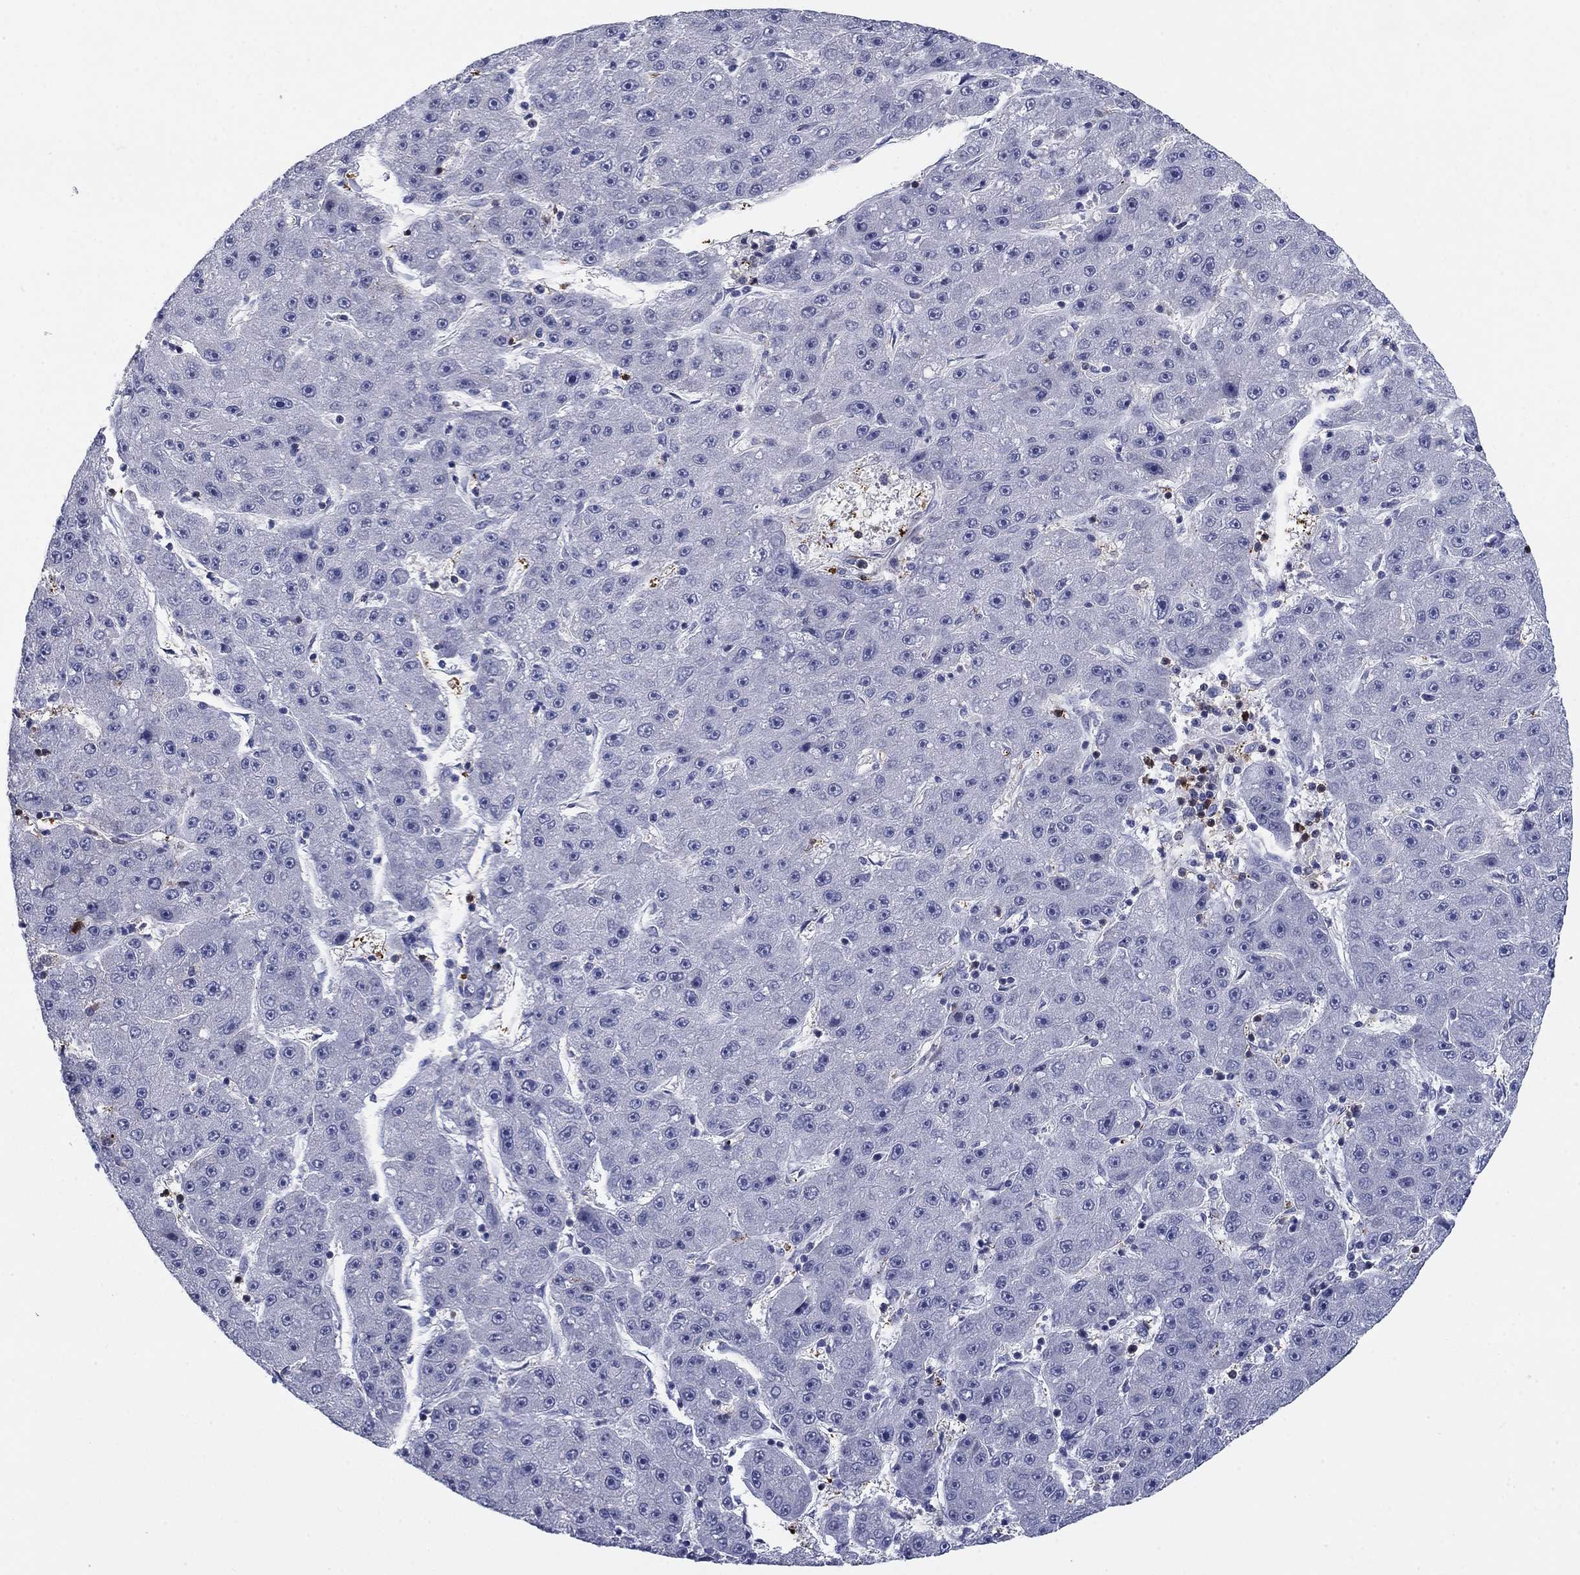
{"staining": {"intensity": "negative", "quantity": "none", "location": "none"}, "tissue": "liver cancer", "cell_type": "Tumor cells", "image_type": "cancer", "snomed": [{"axis": "morphology", "description": "Carcinoma, Hepatocellular, NOS"}, {"axis": "topography", "description": "Liver"}], "caption": "A high-resolution histopathology image shows immunohistochemistry (IHC) staining of liver cancer (hepatocellular carcinoma), which exhibits no significant expression in tumor cells.", "gene": "STMN1", "patient": {"sex": "male", "age": 67}}